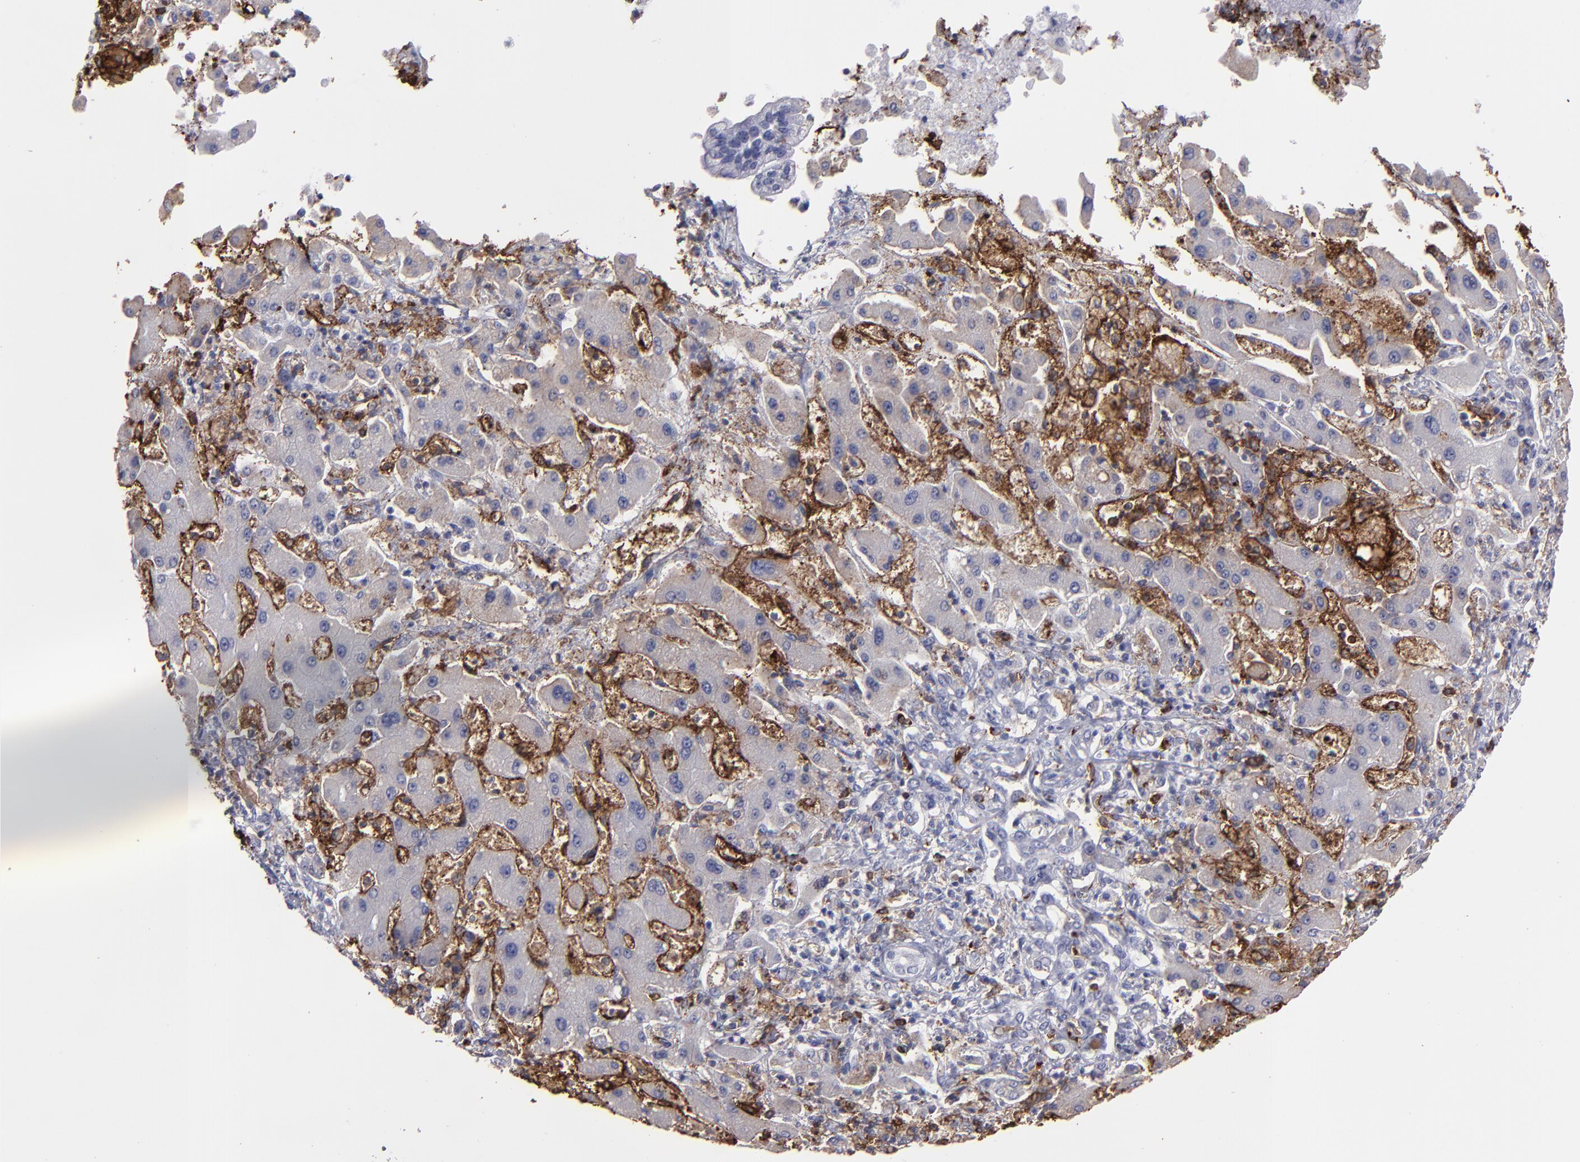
{"staining": {"intensity": "negative", "quantity": "none", "location": "none"}, "tissue": "liver cancer", "cell_type": "Tumor cells", "image_type": "cancer", "snomed": [{"axis": "morphology", "description": "Cholangiocarcinoma"}, {"axis": "topography", "description": "Liver"}], "caption": "This is a histopathology image of IHC staining of liver cancer (cholangiocarcinoma), which shows no expression in tumor cells.", "gene": "CD36", "patient": {"sex": "male", "age": 50}}